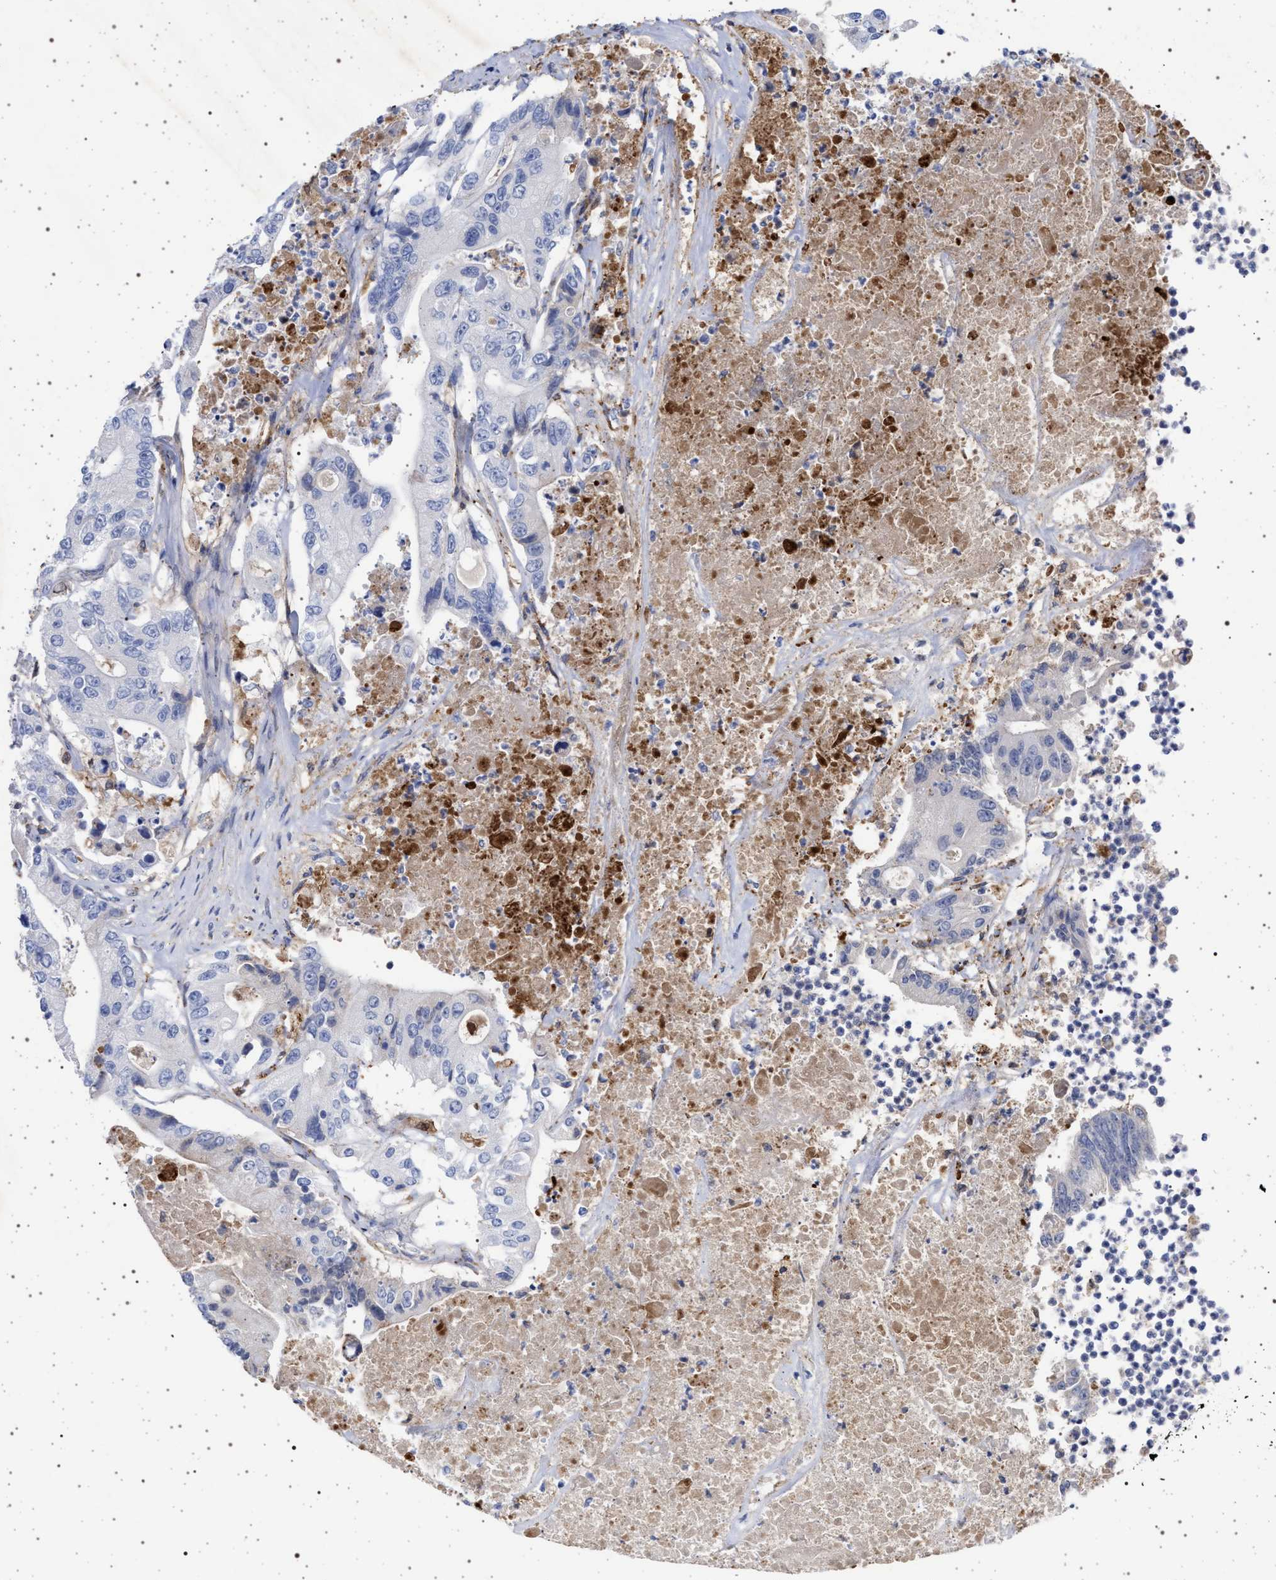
{"staining": {"intensity": "negative", "quantity": "none", "location": "none"}, "tissue": "colorectal cancer", "cell_type": "Tumor cells", "image_type": "cancer", "snomed": [{"axis": "morphology", "description": "Adenocarcinoma, NOS"}, {"axis": "topography", "description": "Colon"}], "caption": "DAB immunohistochemical staining of adenocarcinoma (colorectal) exhibits no significant staining in tumor cells. The staining is performed using DAB (3,3'-diaminobenzidine) brown chromogen with nuclei counter-stained in using hematoxylin.", "gene": "PLG", "patient": {"sex": "female", "age": 77}}